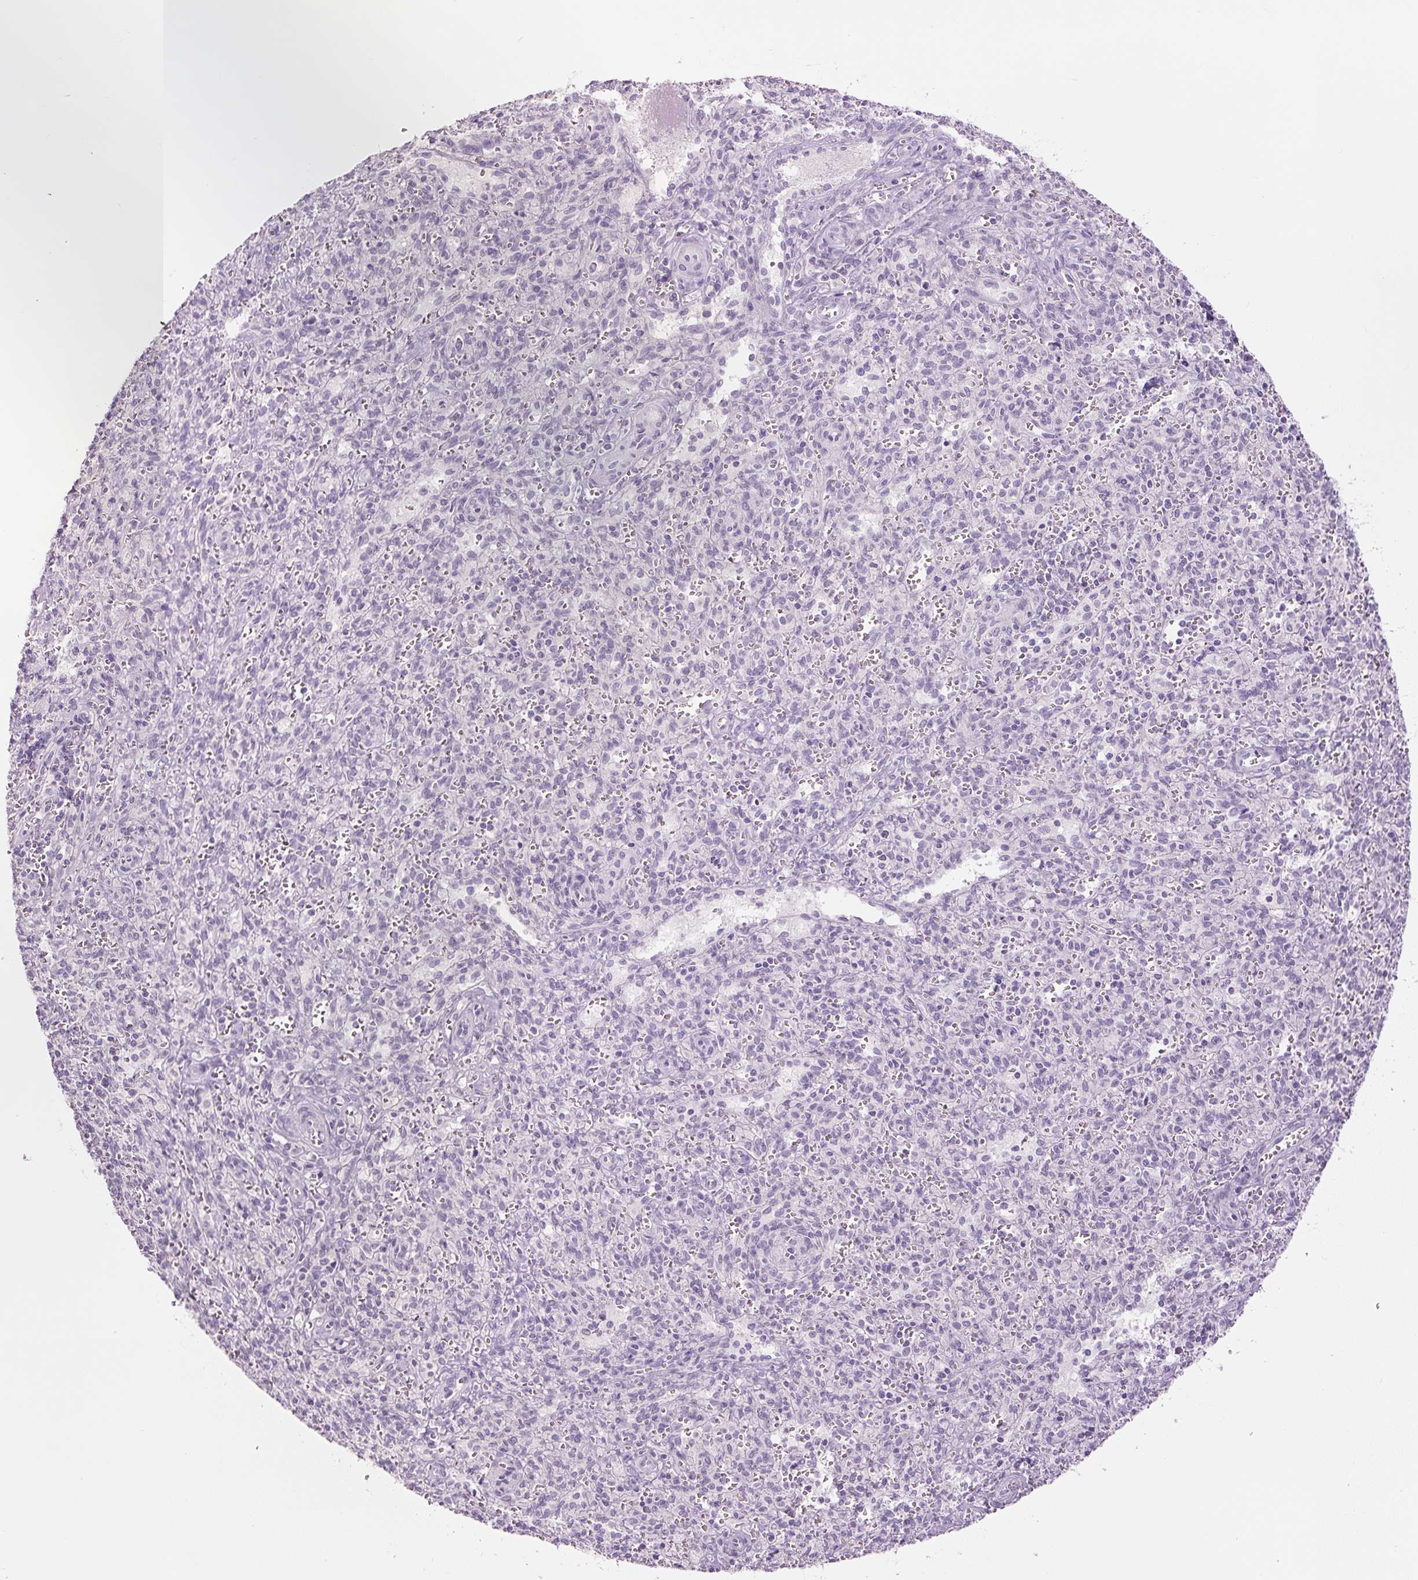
{"staining": {"intensity": "negative", "quantity": "none", "location": "none"}, "tissue": "spleen", "cell_type": "Cells in red pulp", "image_type": "normal", "snomed": [{"axis": "morphology", "description": "Normal tissue, NOS"}, {"axis": "topography", "description": "Spleen"}], "caption": "DAB immunohistochemical staining of normal human spleen reveals no significant expression in cells in red pulp.", "gene": "SIX1", "patient": {"sex": "female", "age": 26}}